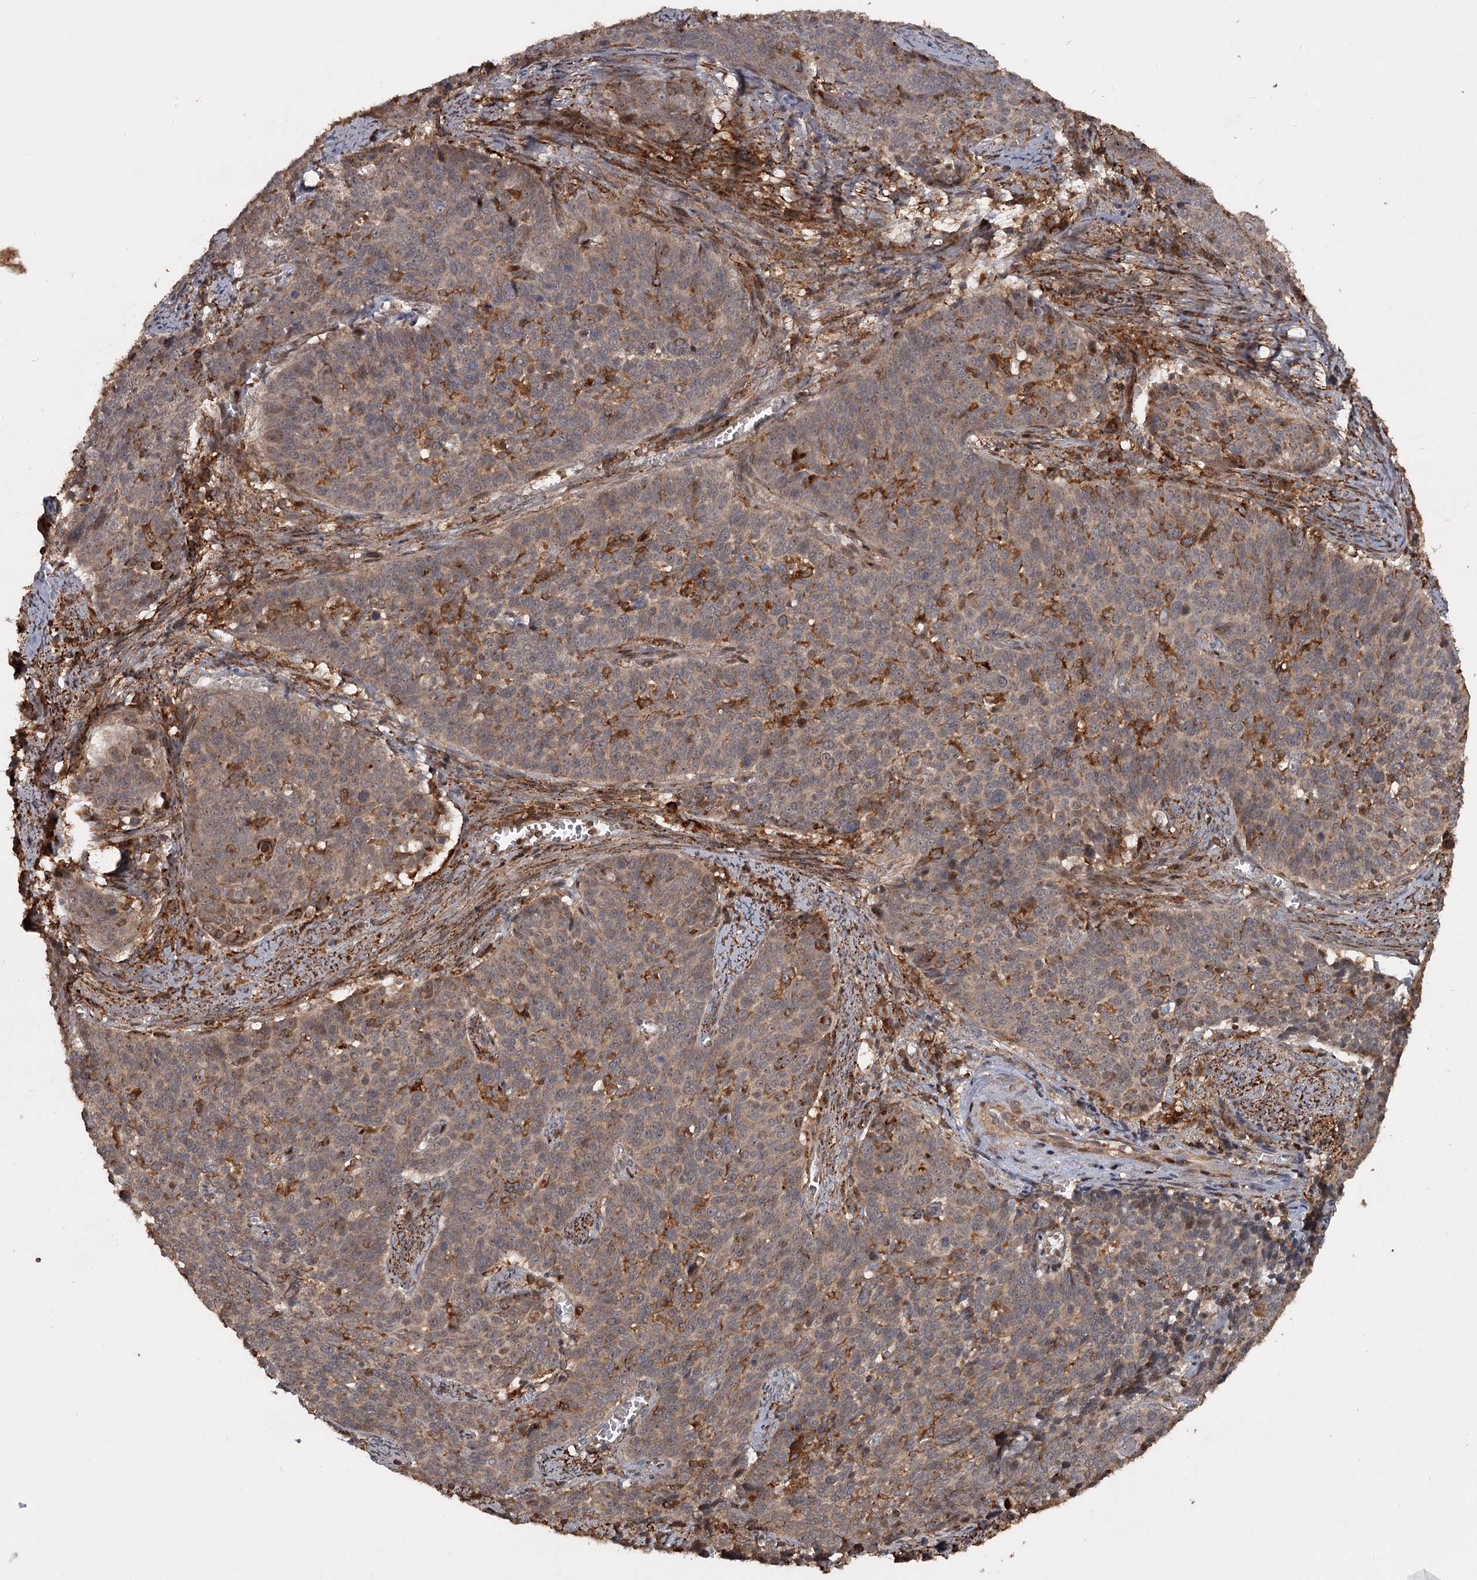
{"staining": {"intensity": "moderate", "quantity": "25%-75%", "location": "cytoplasmic/membranous"}, "tissue": "cervical cancer", "cell_type": "Tumor cells", "image_type": "cancer", "snomed": [{"axis": "morphology", "description": "Squamous cell carcinoma, NOS"}, {"axis": "topography", "description": "Cervix"}], "caption": "Immunohistochemistry (DAB) staining of human cervical cancer demonstrates moderate cytoplasmic/membranous protein positivity in about 25%-75% of tumor cells.", "gene": "FAXC", "patient": {"sex": "female", "age": 39}}